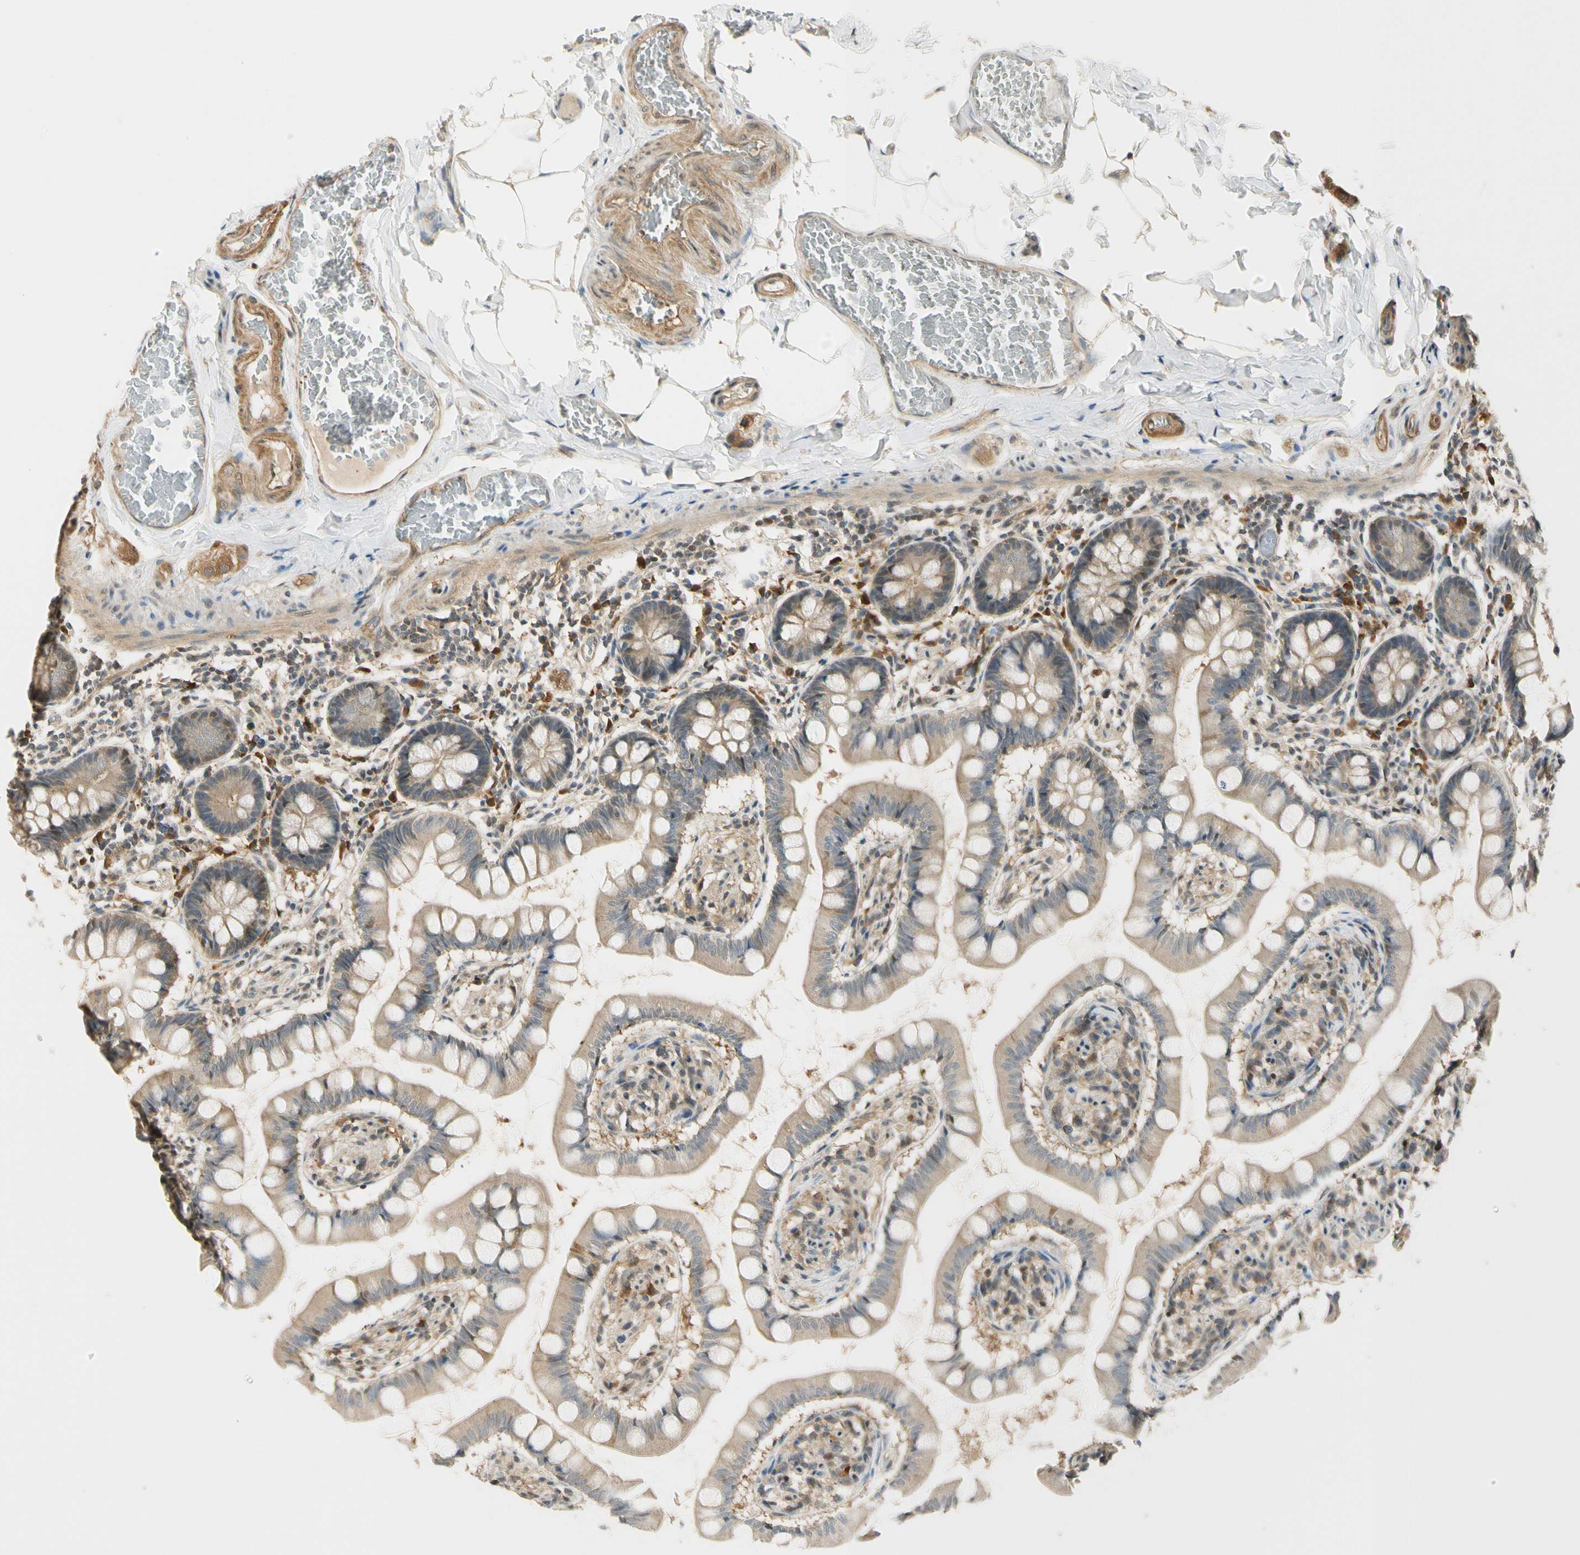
{"staining": {"intensity": "weak", "quantity": ">75%", "location": "cytoplasmic/membranous"}, "tissue": "small intestine", "cell_type": "Glandular cells", "image_type": "normal", "snomed": [{"axis": "morphology", "description": "Normal tissue, NOS"}, {"axis": "topography", "description": "Small intestine"}], "caption": "Immunohistochemical staining of benign human small intestine demonstrates weak cytoplasmic/membranous protein expression in about >75% of glandular cells. The staining was performed using DAB, with brown indicating positive protein expression. Nuclei are stained blue with hematoxylin.", "gene": "RASGRF1", "patient": {"sex": "male", "age": 41}}